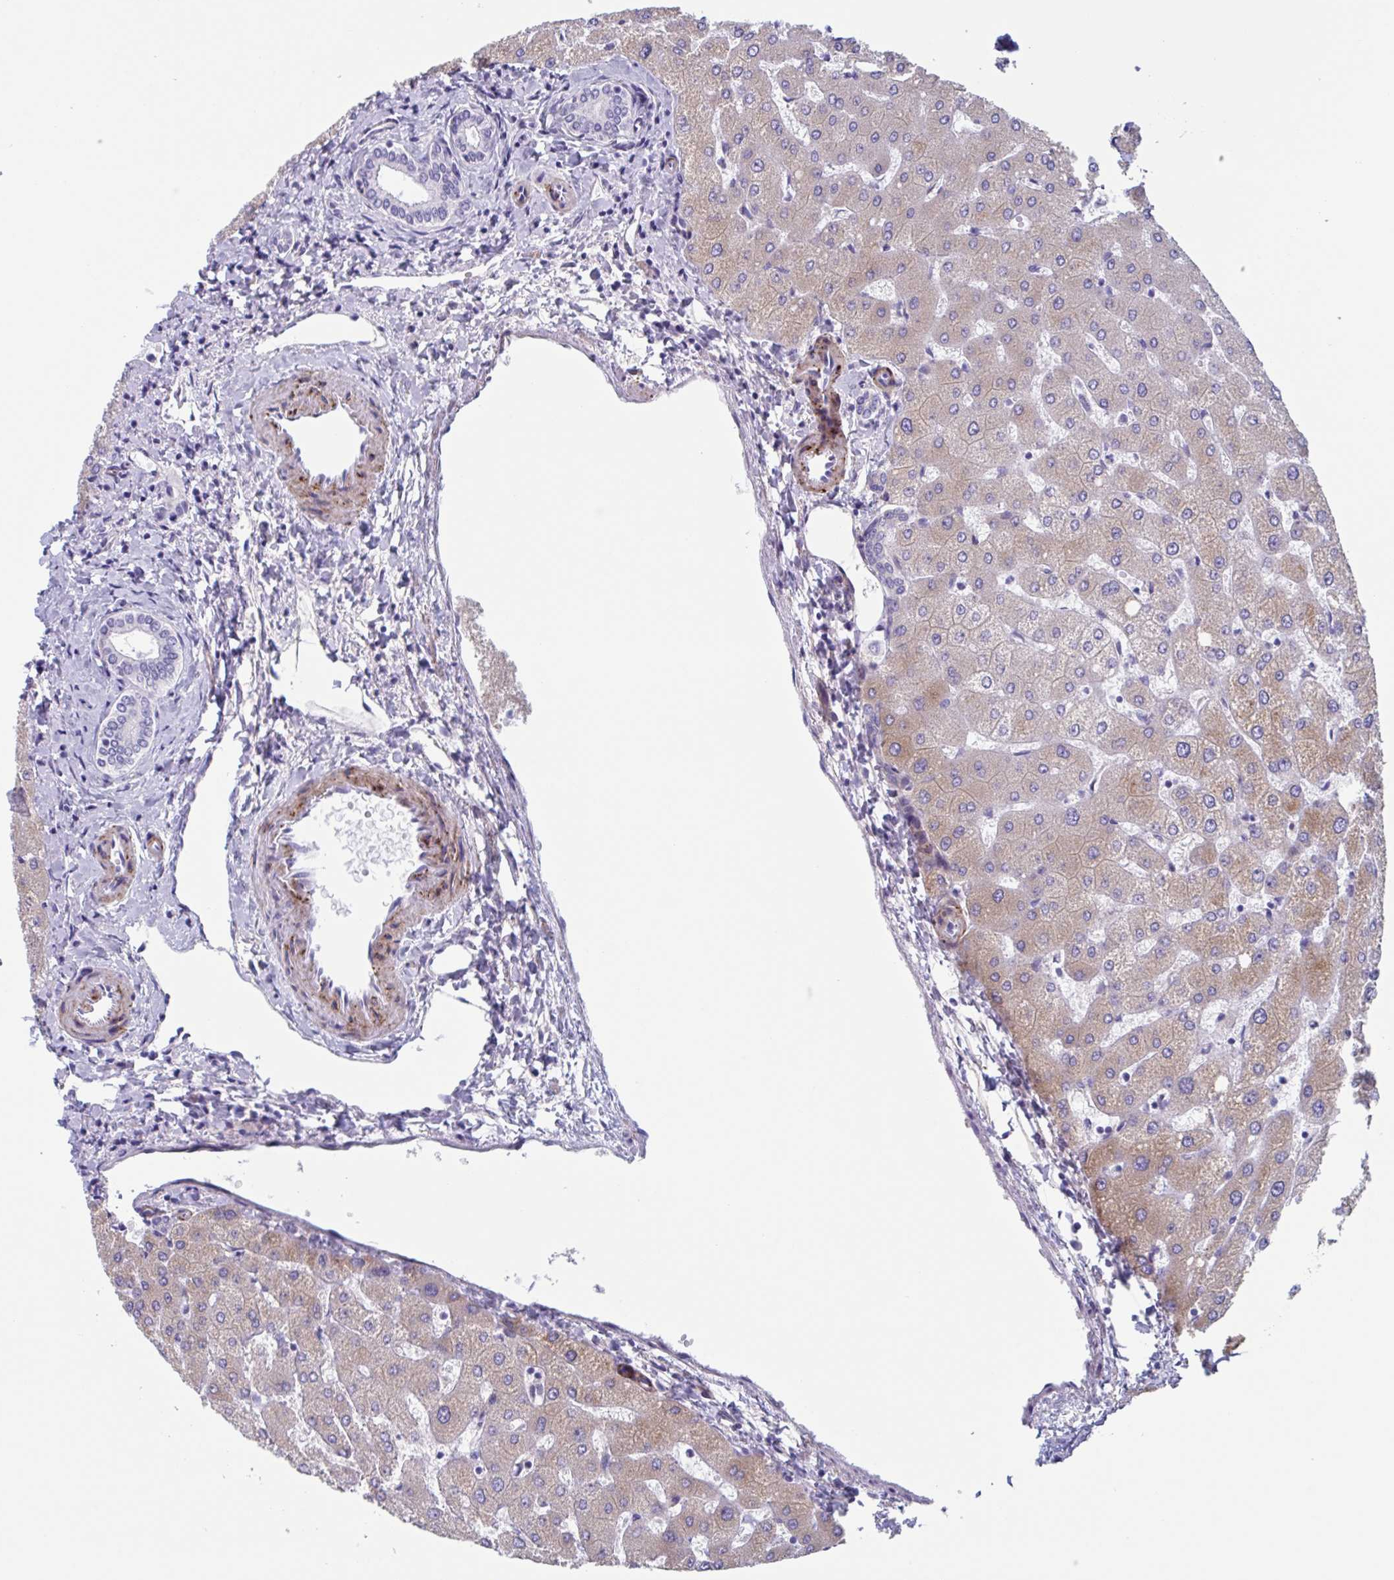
{"staining": {"intensity": "negative", "quantity": "none", "location": "none"}, "tissue": "liver", "cell_type": "Cholangiocytes", "image_type": "normal", "snomed": [{"axis": "morphology", "description": "Normal tissue, NOS"}, {"axis": "topography", "description": "Liver"}], "caption": "High power microscopy micrograph of an immunohistochemistry (IHC) photomicrograph of normal liver, revealing no significant positivity in cholangiocytes.", "gene": "LPIN3", "patient": {"sex": "female", "age": 54}}